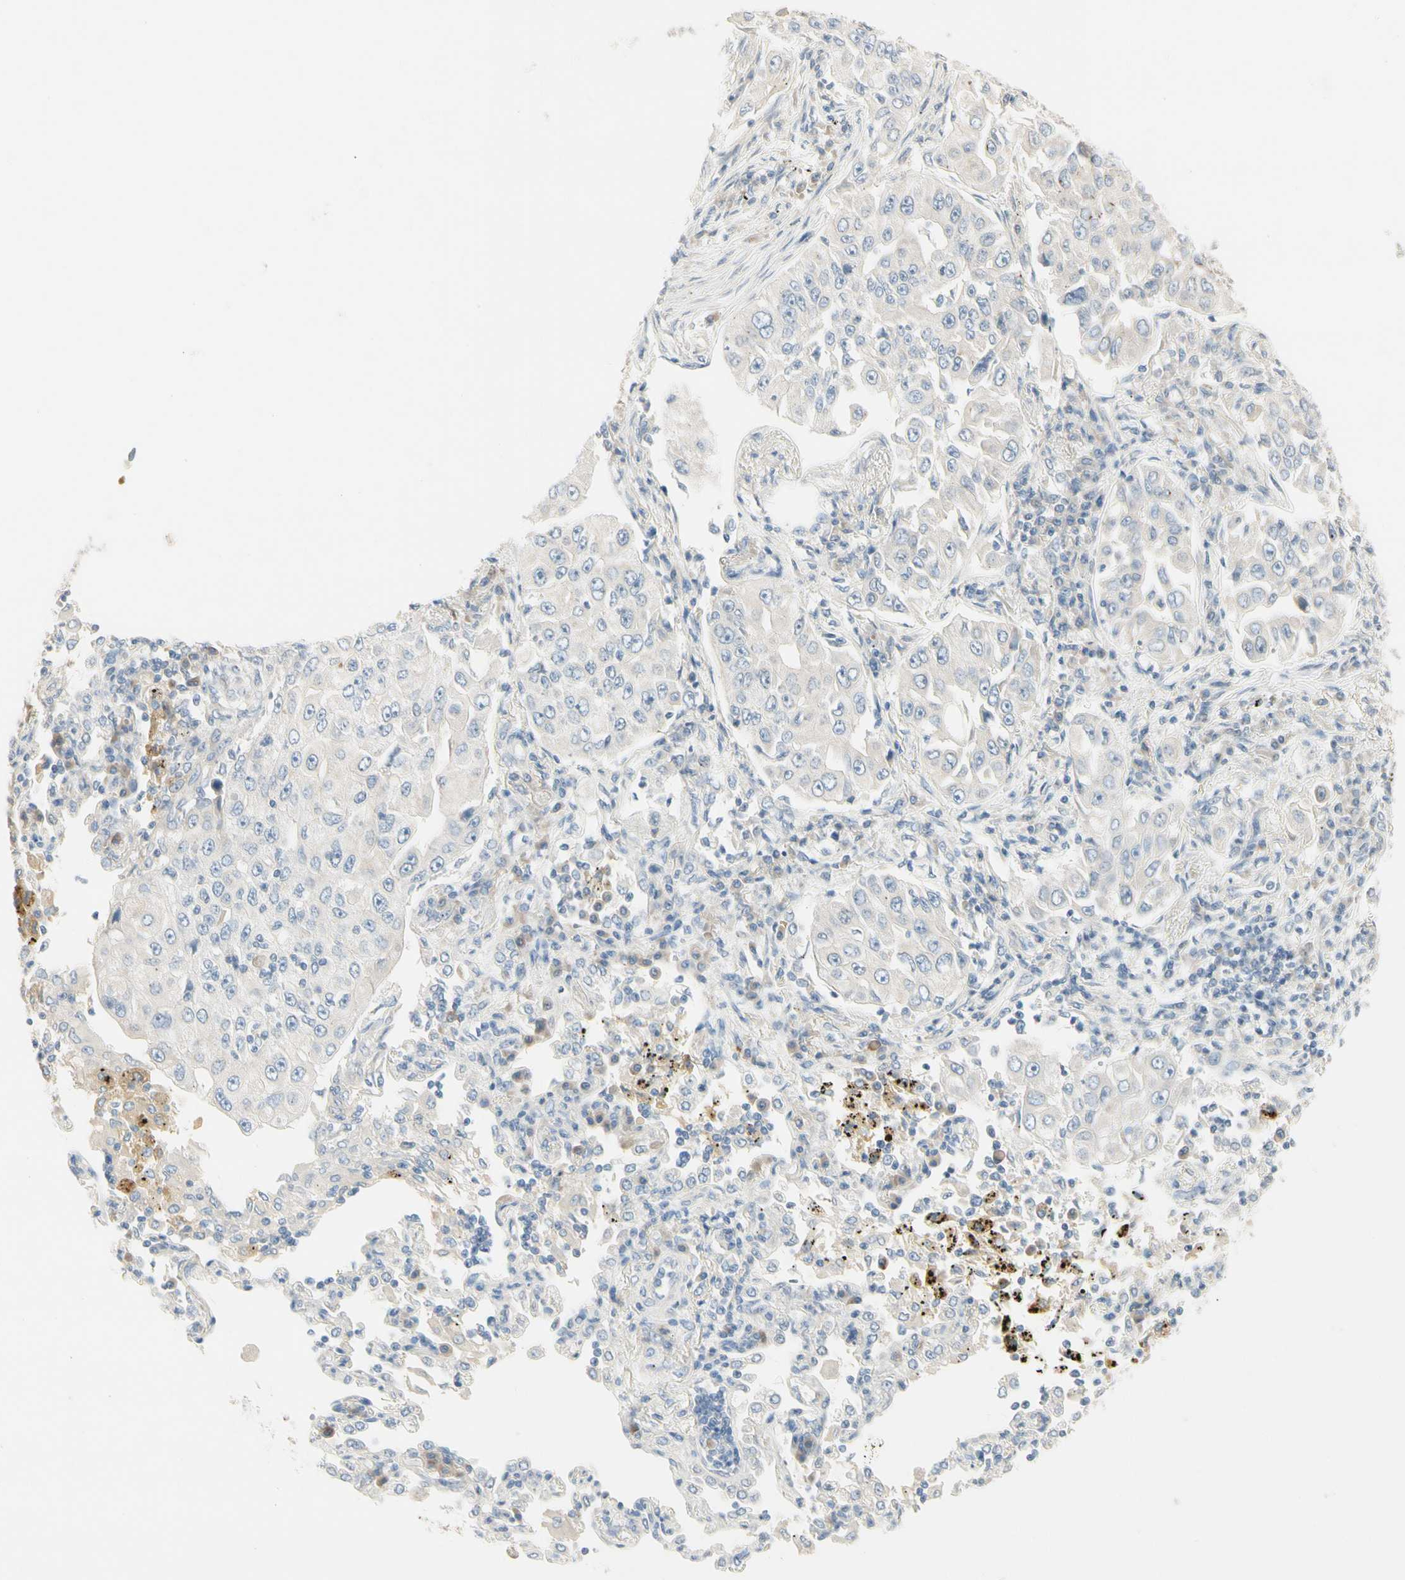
{"staining": {"intensity": "negative", "quantity": "none", "location": "none"}, "tissue": "lung cancer", "cell_type": "Tumor cells", "image_type": "cancer", "snomed": [{"axis": "morphology", "description": "Adenocarcinoma, NOS"}, {"axis": "topography", "description": "Lung"}], "caption": "The immunohistochemistry (IHC) micrograph has no significant staining in tumor cells of lung cancer (adenocarcinoma) tissue. Nuclei are stained in blue.", "gene": "ALDH18A1", "patient": {"sex": "male", "age": 84}}